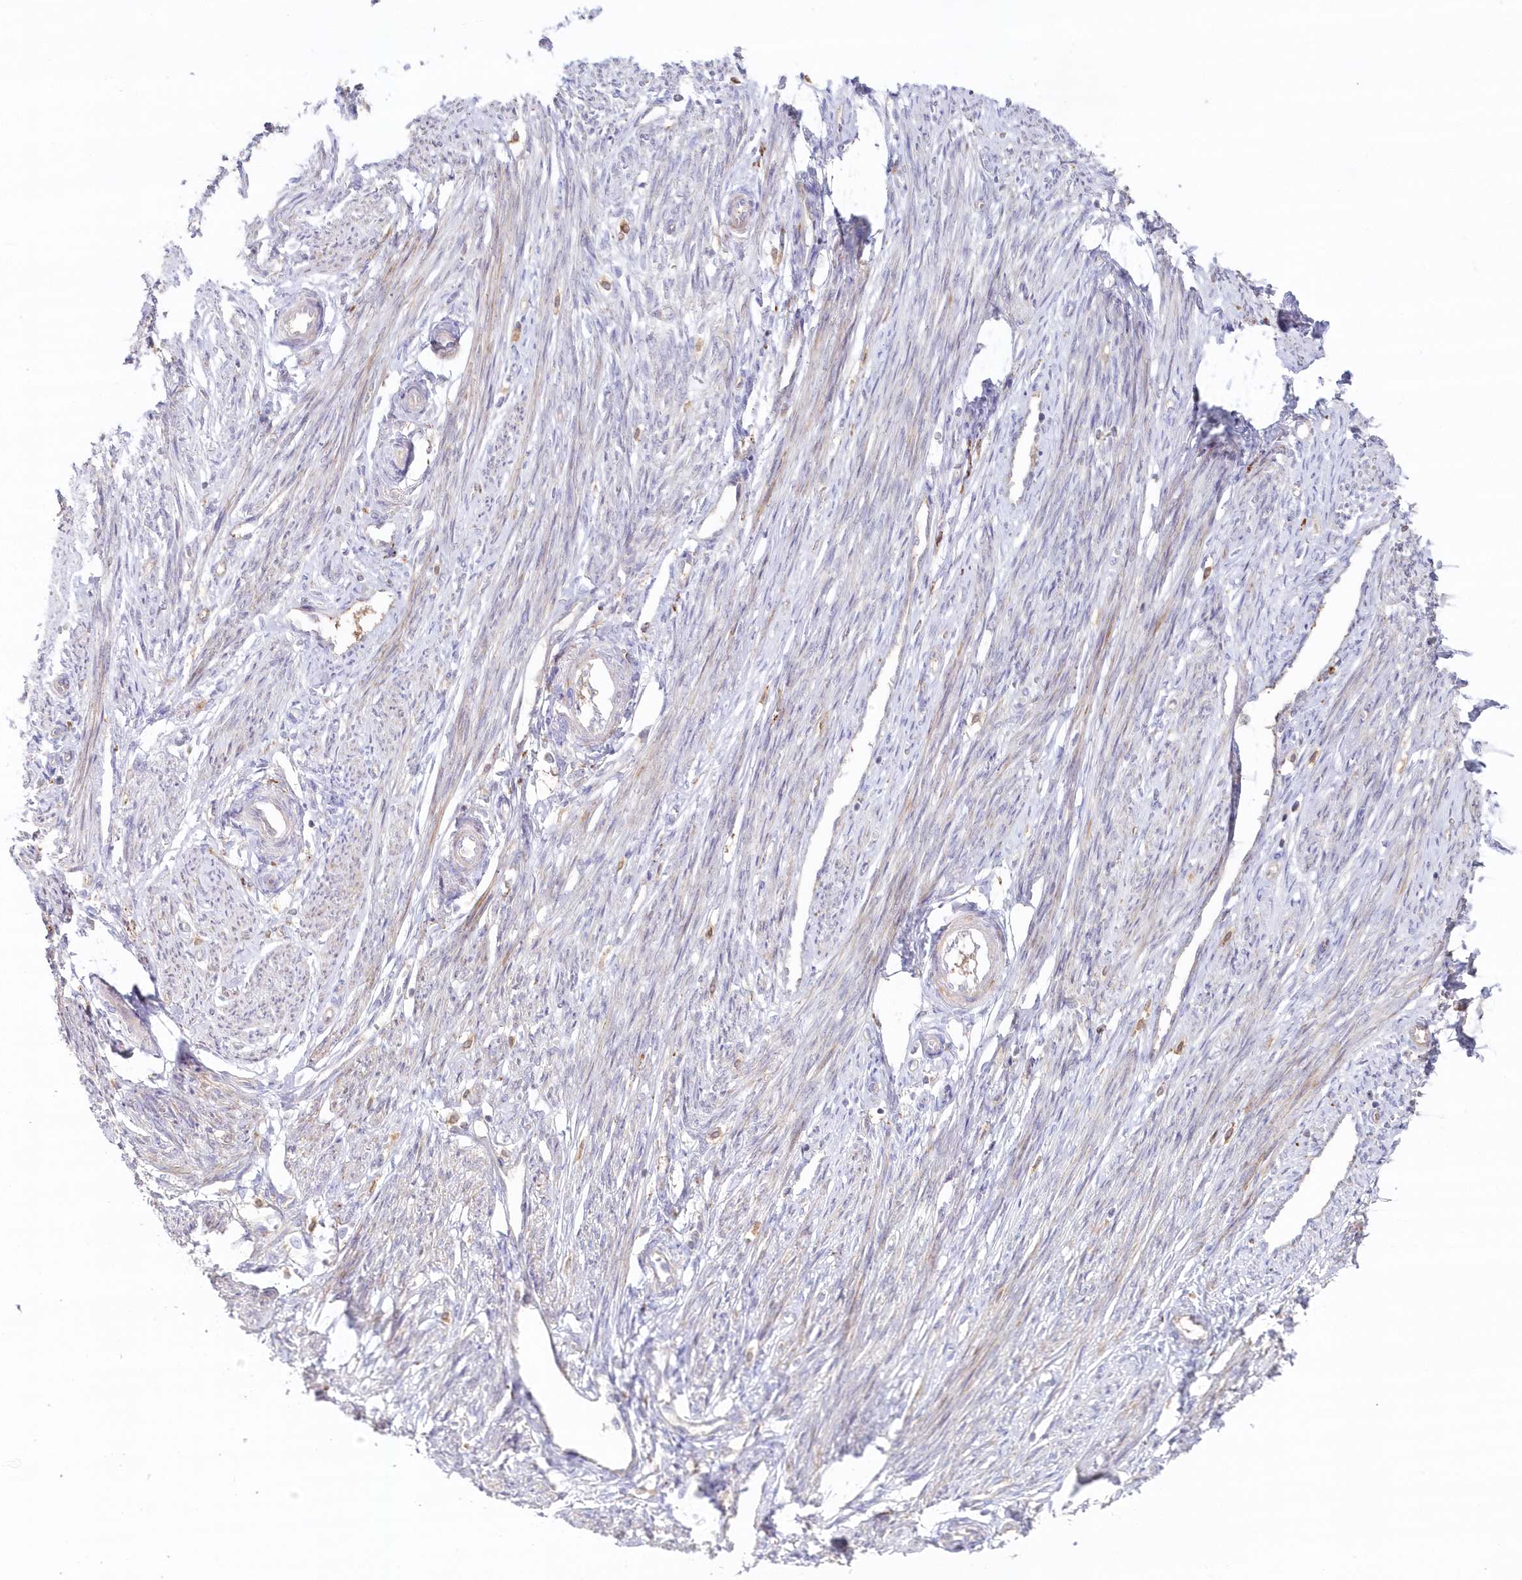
{"staining": {"intensity": "negative", "quantity": "none", "location": "none"}, "tissue": "endometrium", "cell_type": "Cells in endometrial stroma", "image_type": "normal", "snomed": [{"axis": "morphology", "description": "Normal tissue, NOS"}, {"axis": "topography", "description": "Endometrium"}], "caption": "Immunohistochemistry (IHC) image of normal endometrium: endometrium stained with DAB displays no significant protein expression in cells in endometrial stroma.", "gene": "GBE1", "patient": {"sex": "female", "age": 56}}